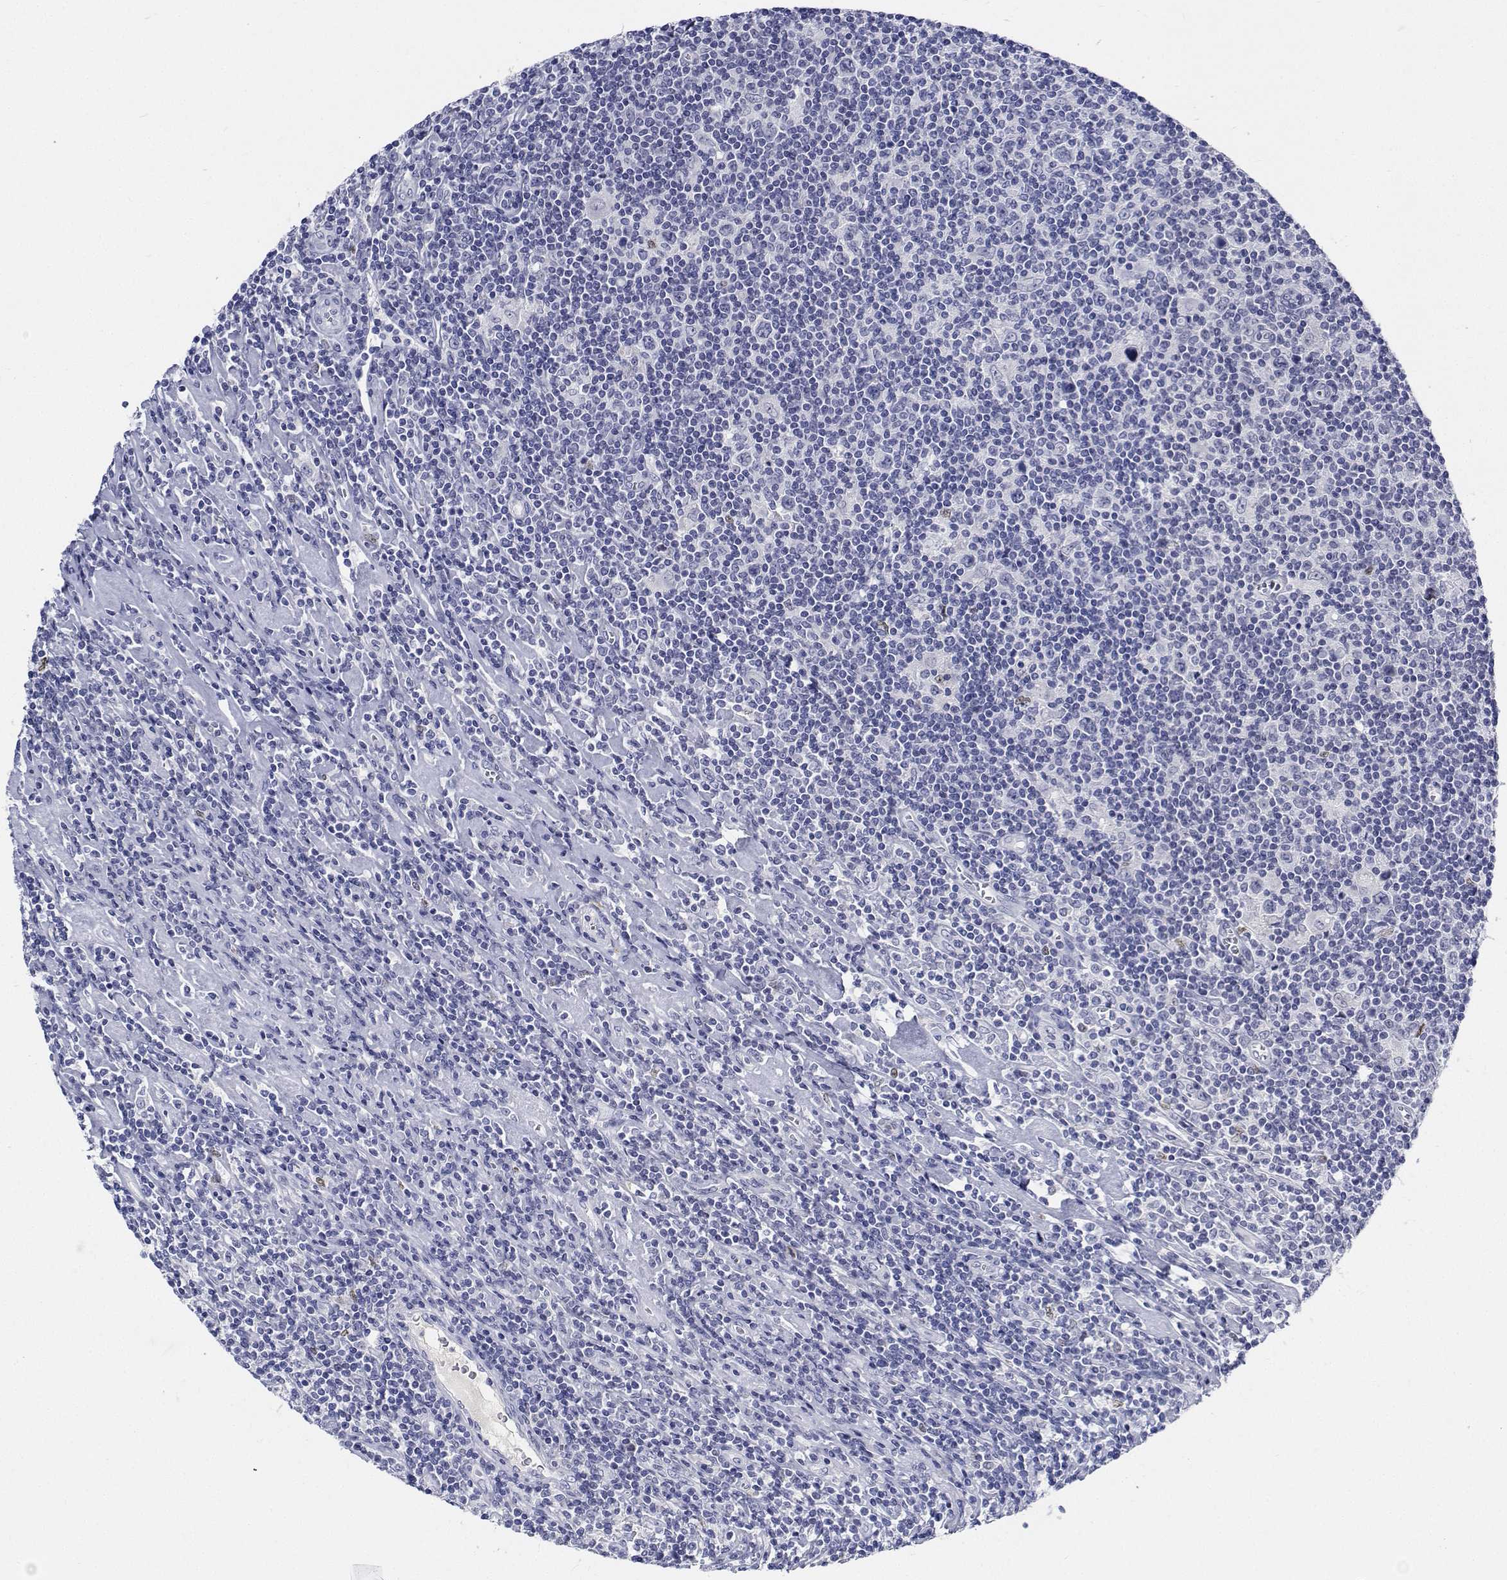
{"staining": {"intensity": "negative", "quantity": "none", "location": "none"}, "tissue": "lymphoma", "cell_type": "Tumor cells", "image_type": "cancer", "snomed": [{"axis": "morphology", "description": "Hodgkin's disease, NOS"}, {"axis": "topography", "description": "Lymph node"}], "caption": "Photomicrograph shows no significant protein staining in tumor cells of lymphoma. The staining is performed using DAB brown chromogen with nuclei counter-stained in using hematoxylin.", "gene": "PLXNA4", "patient": {"sex": "male", "age": 40}}